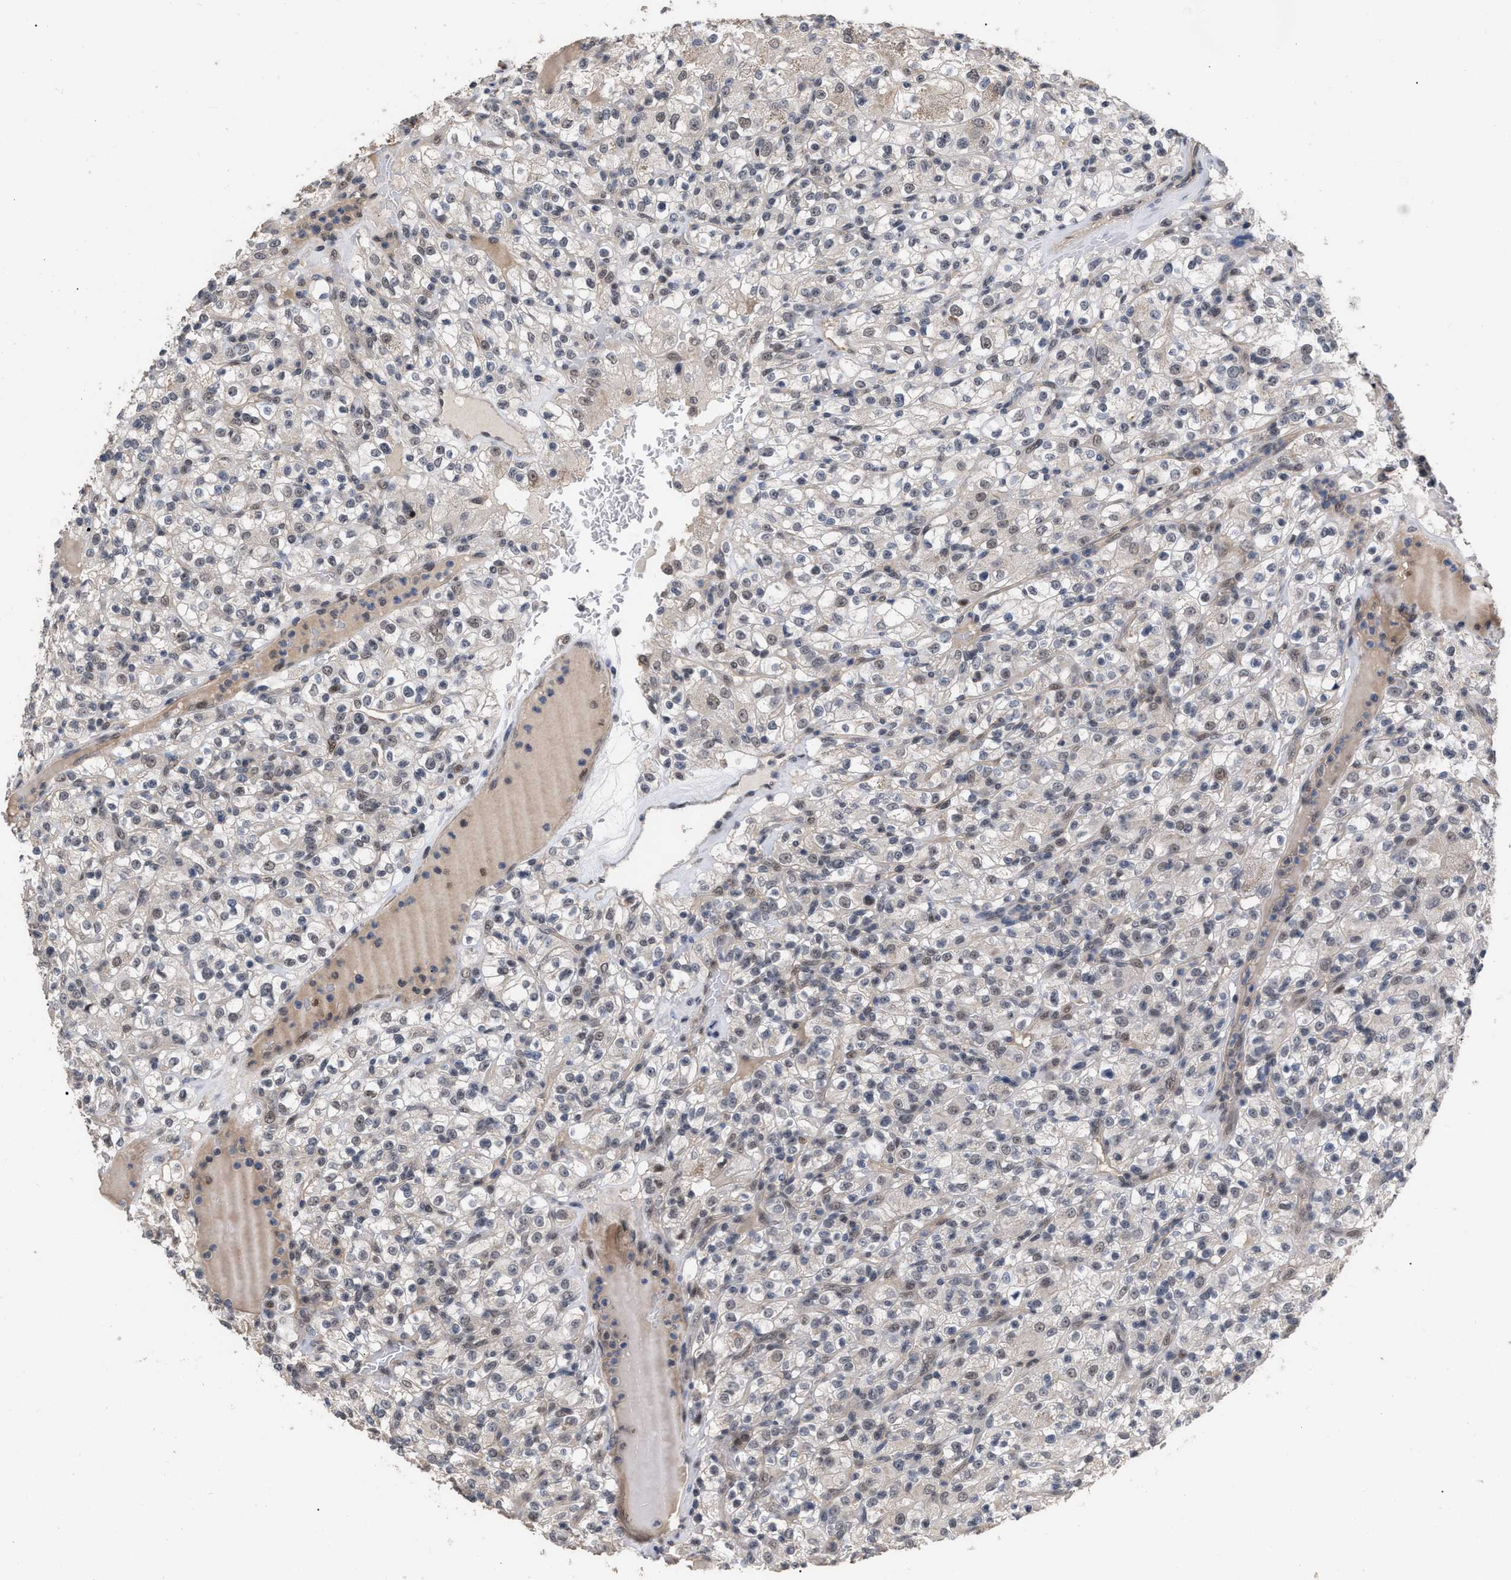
{"staining": {"intensity": "weak", "quantity": "<25%", "location": "nuclear"}, "tissue": "renal cancer", "cell_type": "Tumor cells", "image_type": "cancer", "snomed": [{"axis": "morphology", "description": "Normal tissue, NOS"}, {"axis": "morphology", "description": "Adenocarcinoma, NOS"}, {"axis": "topography", "description": "Kidney"}], "caption": "Protein analysis of renal cancer (adenocarcinoma) exhibits no significant staining in tumor cells.", "gene": "JAZF1", "patient": {"sex": "female", "age": 72}}